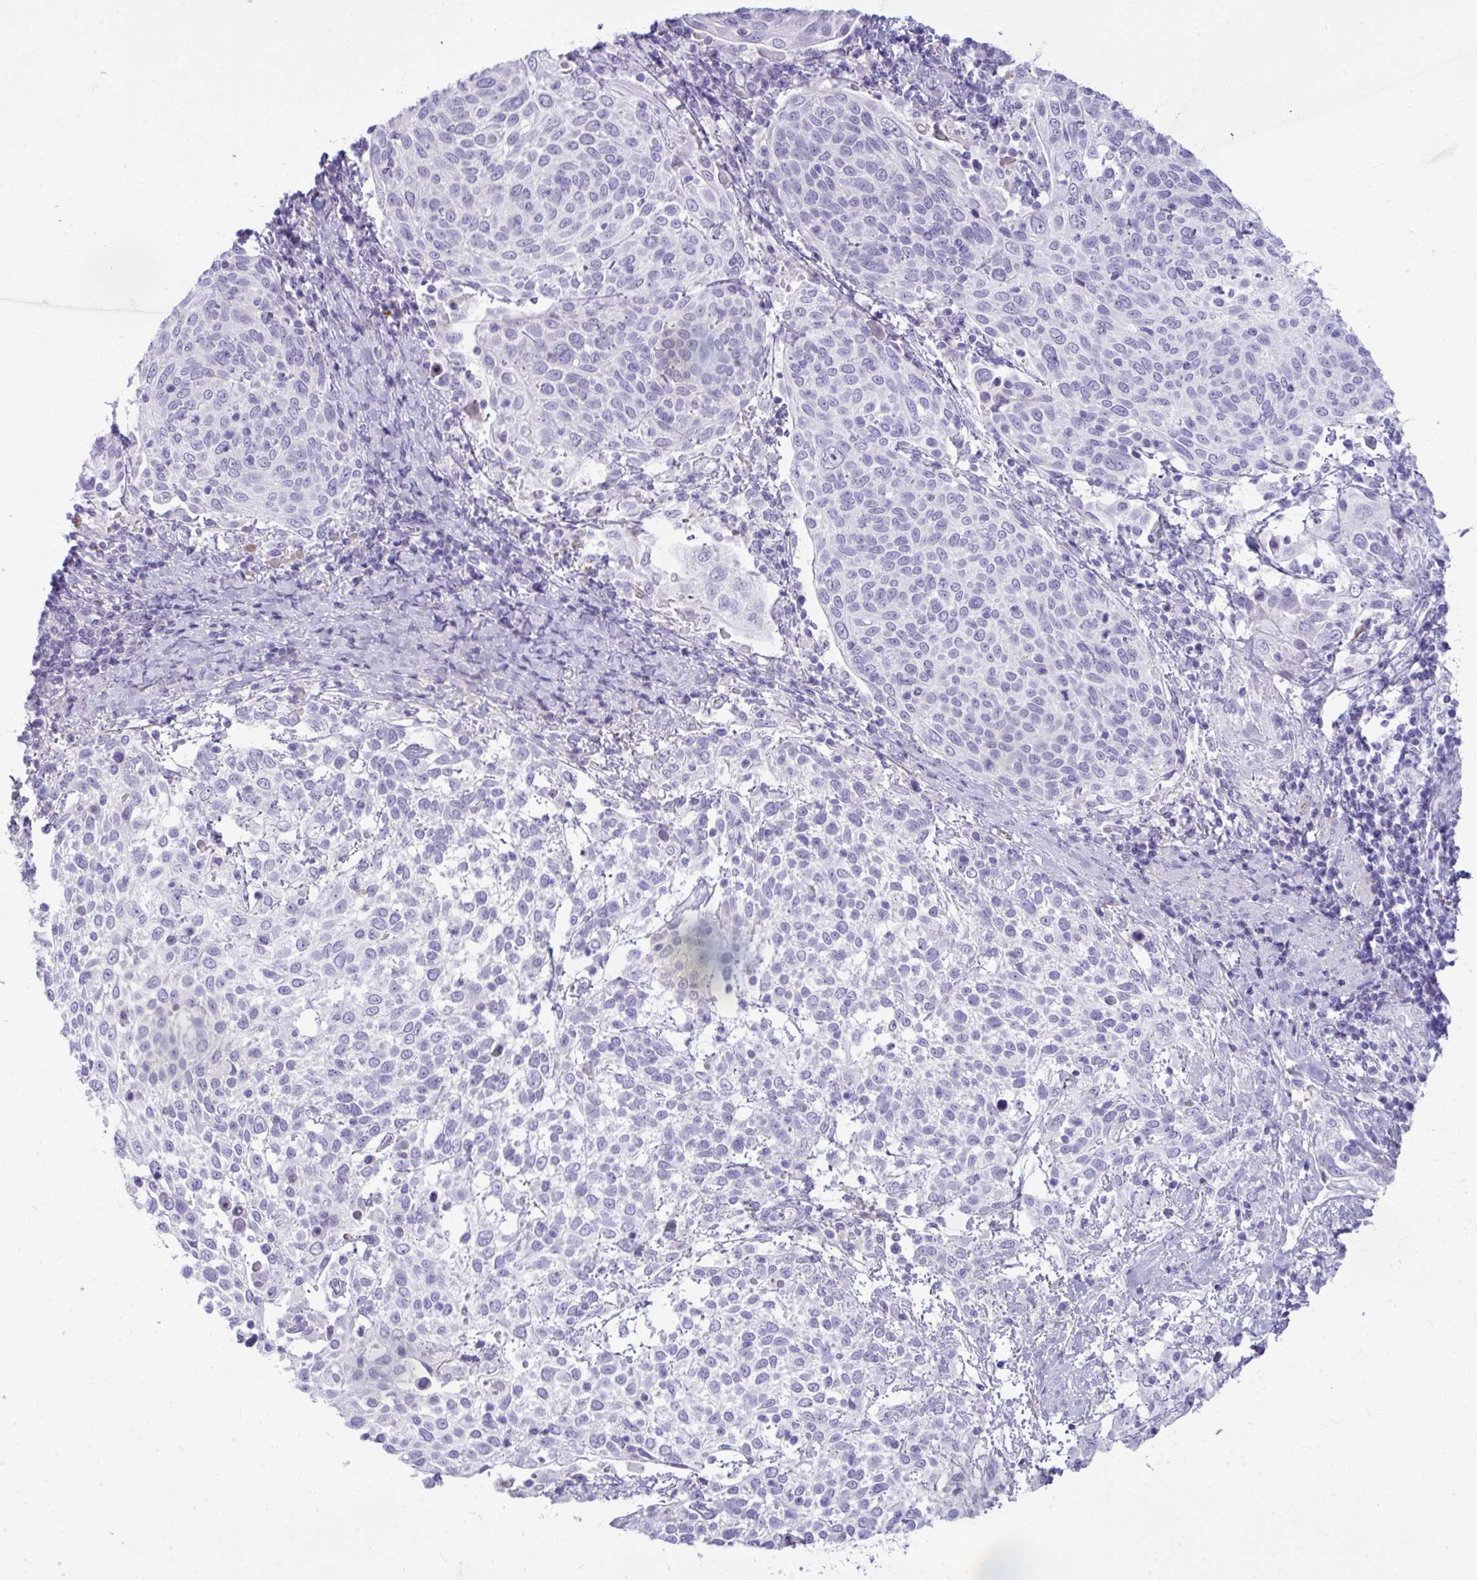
{"staining": {"intensity": "negative", "quantity": "none", "location": "none"}, "tissue": "cervical cancer", "cell_type": "Tumor cells", "image_type": "cancer", "snomed": [{"axis": "morphology", "description": "Squamous cell carcinoma, NOS"}, {"axis": "topography", "description": "Cervix"}], "caption": "Protein analysis of cervical squamous cell carcinoma reveals no significant expression in tumor cells.", "gene": "PIGZ", "patient": {"sex": "female", "age": 61}}